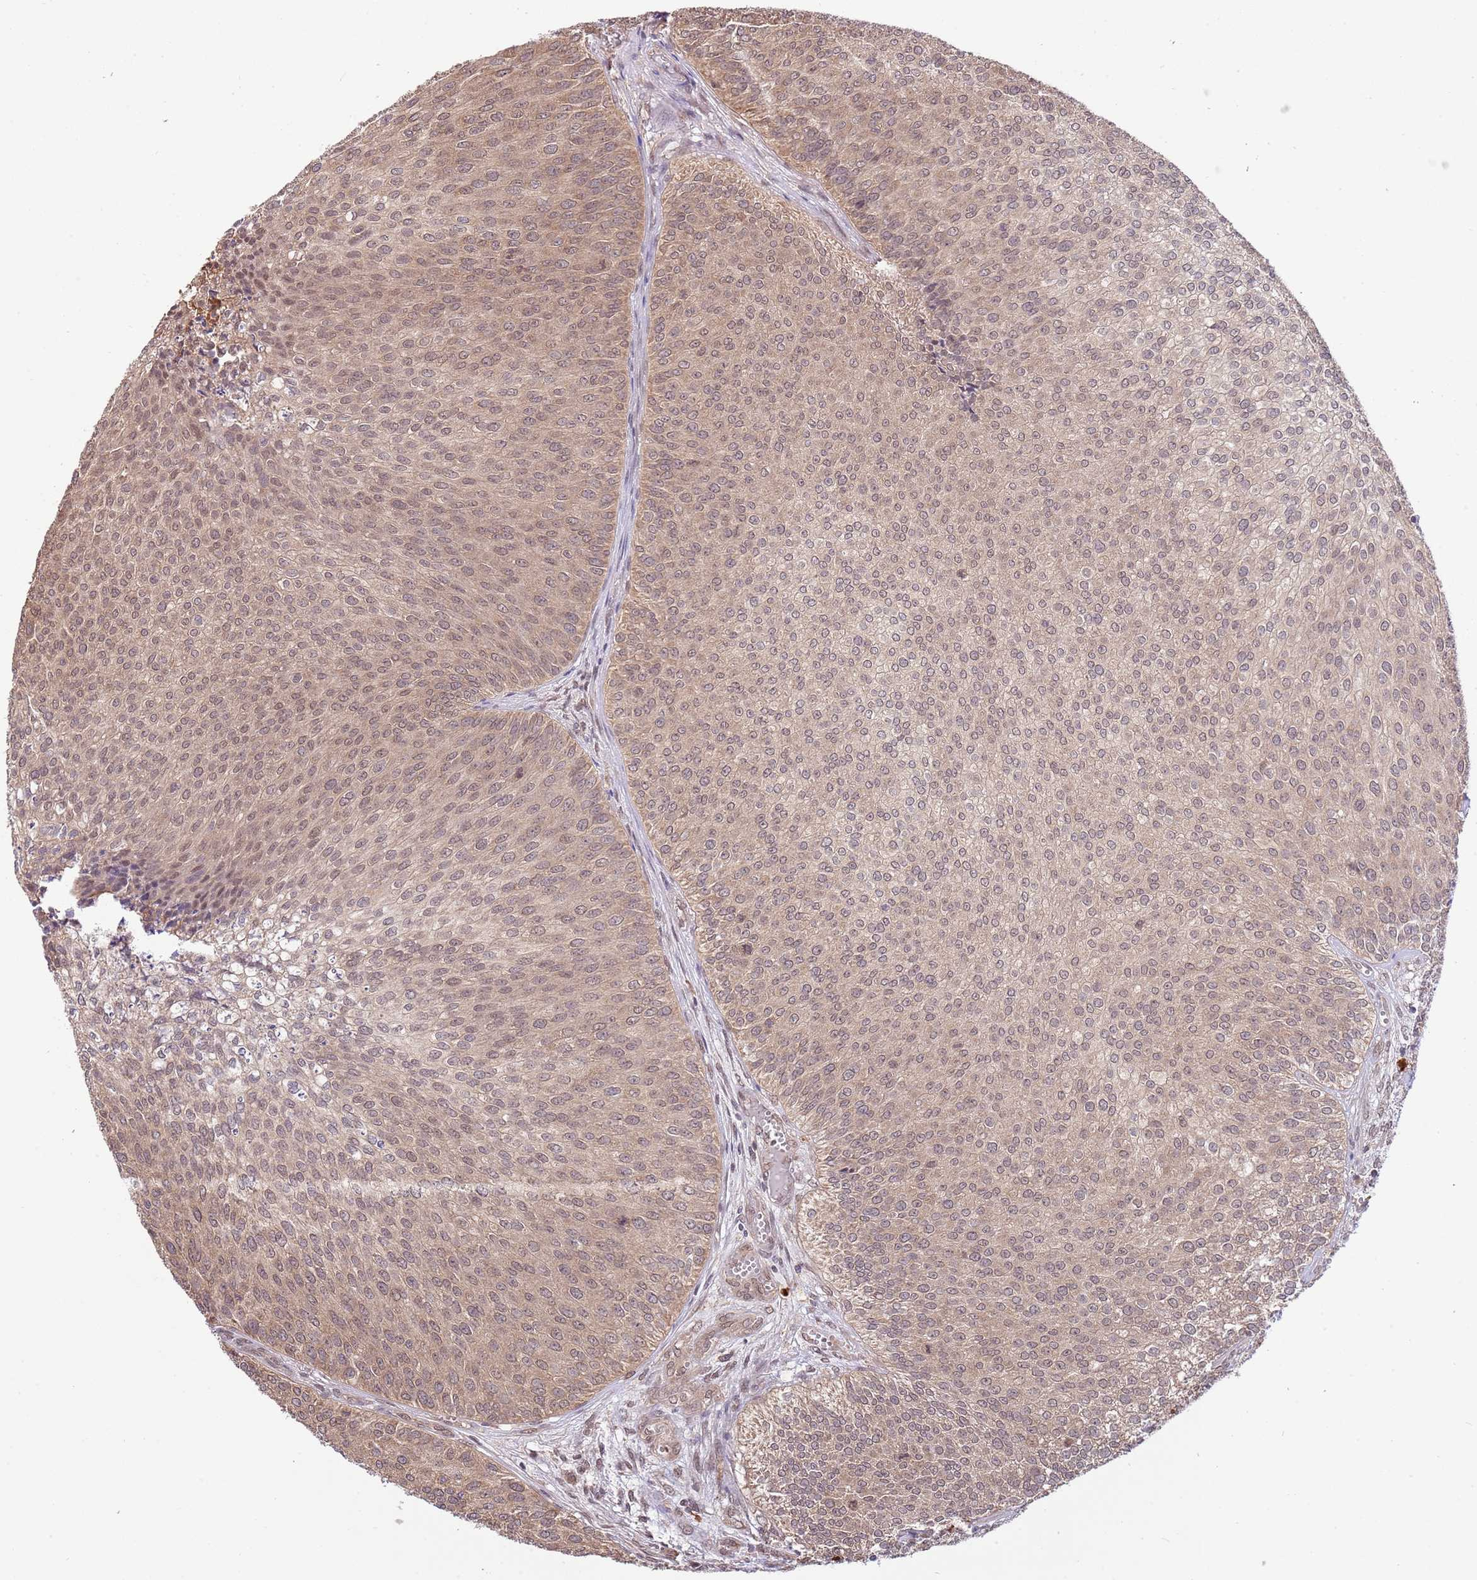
{"staining": {"intensity": "weak", "quantity": "25%-75%", "location": "nuclear"}, "tissue": "urothelial cancer", "cell_type": "Tumor cells", "image_type": "cancer", "snomed": [{"axis": "morphology", "description": "Urothelial carcinoma, Low grade"}, {"axis": "topography", "description": "Urinary bladder"}], "caption": "Brown immunohistochemical staining in urothelial cancer reveals weak nuclear expression in about 25%-75% of tumor cells.", "gene": "AMIGO1", "patient": {"sex": "male", "age": 84}}